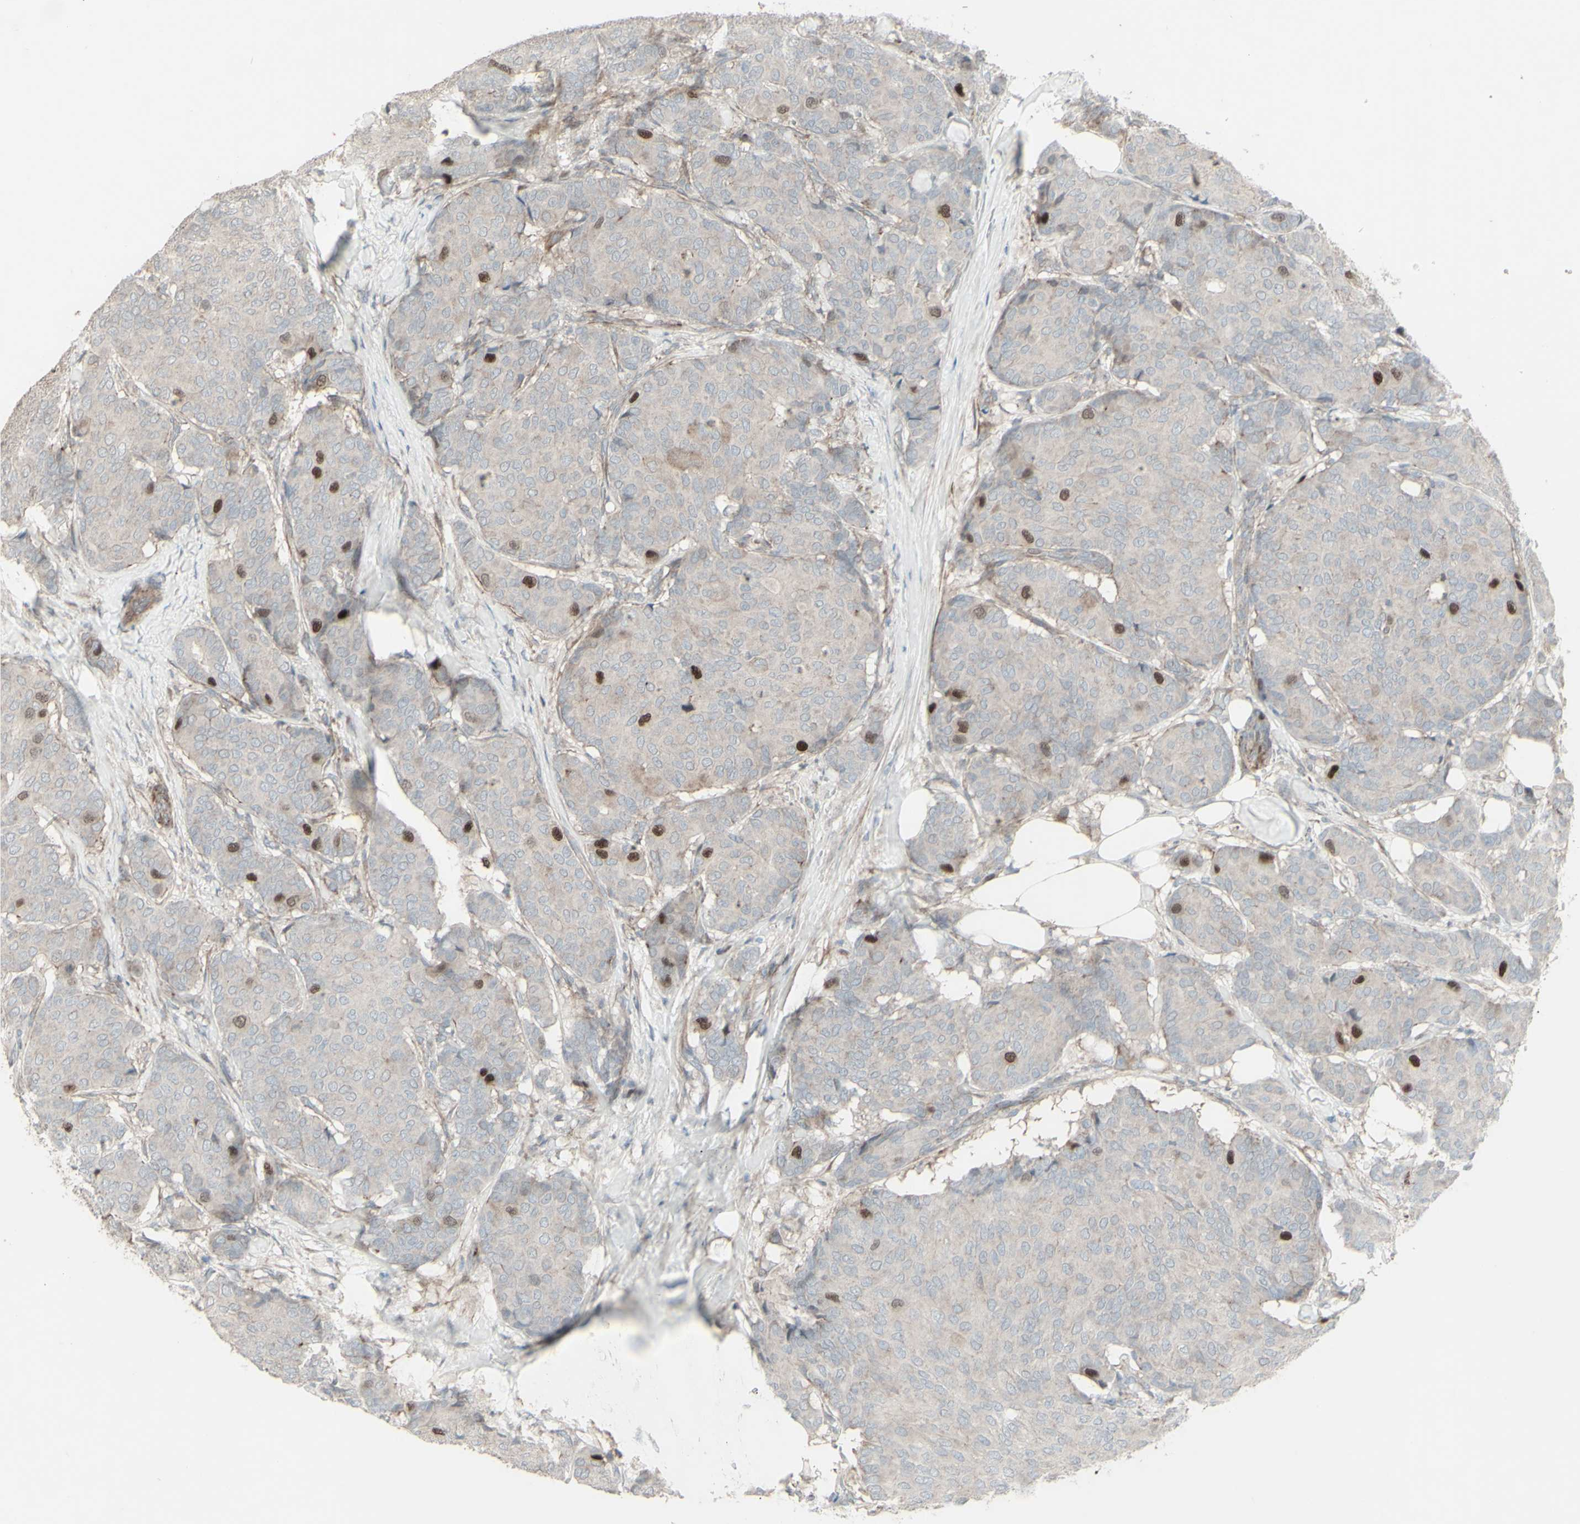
{"staining": {"intensity": "strong", "quantity": "<25%", "location": "nuclear"}, "tissue": "breast cancer", "cell_type": "Tumor cells", "image_type": "cancer", "snomed": [{"axis": "morphology", "description": "Duct carcinoma"}, {"axis": "topography", "description": "Breast"}], "caption": "Invasive ductal carcinoma (breast) stained for a protein (brown) exhibits strong nuclear positive staining in approximately <25% of tumor cells.", "gene": "GMNN", "patient": {"sex": "female", "age": 75}}